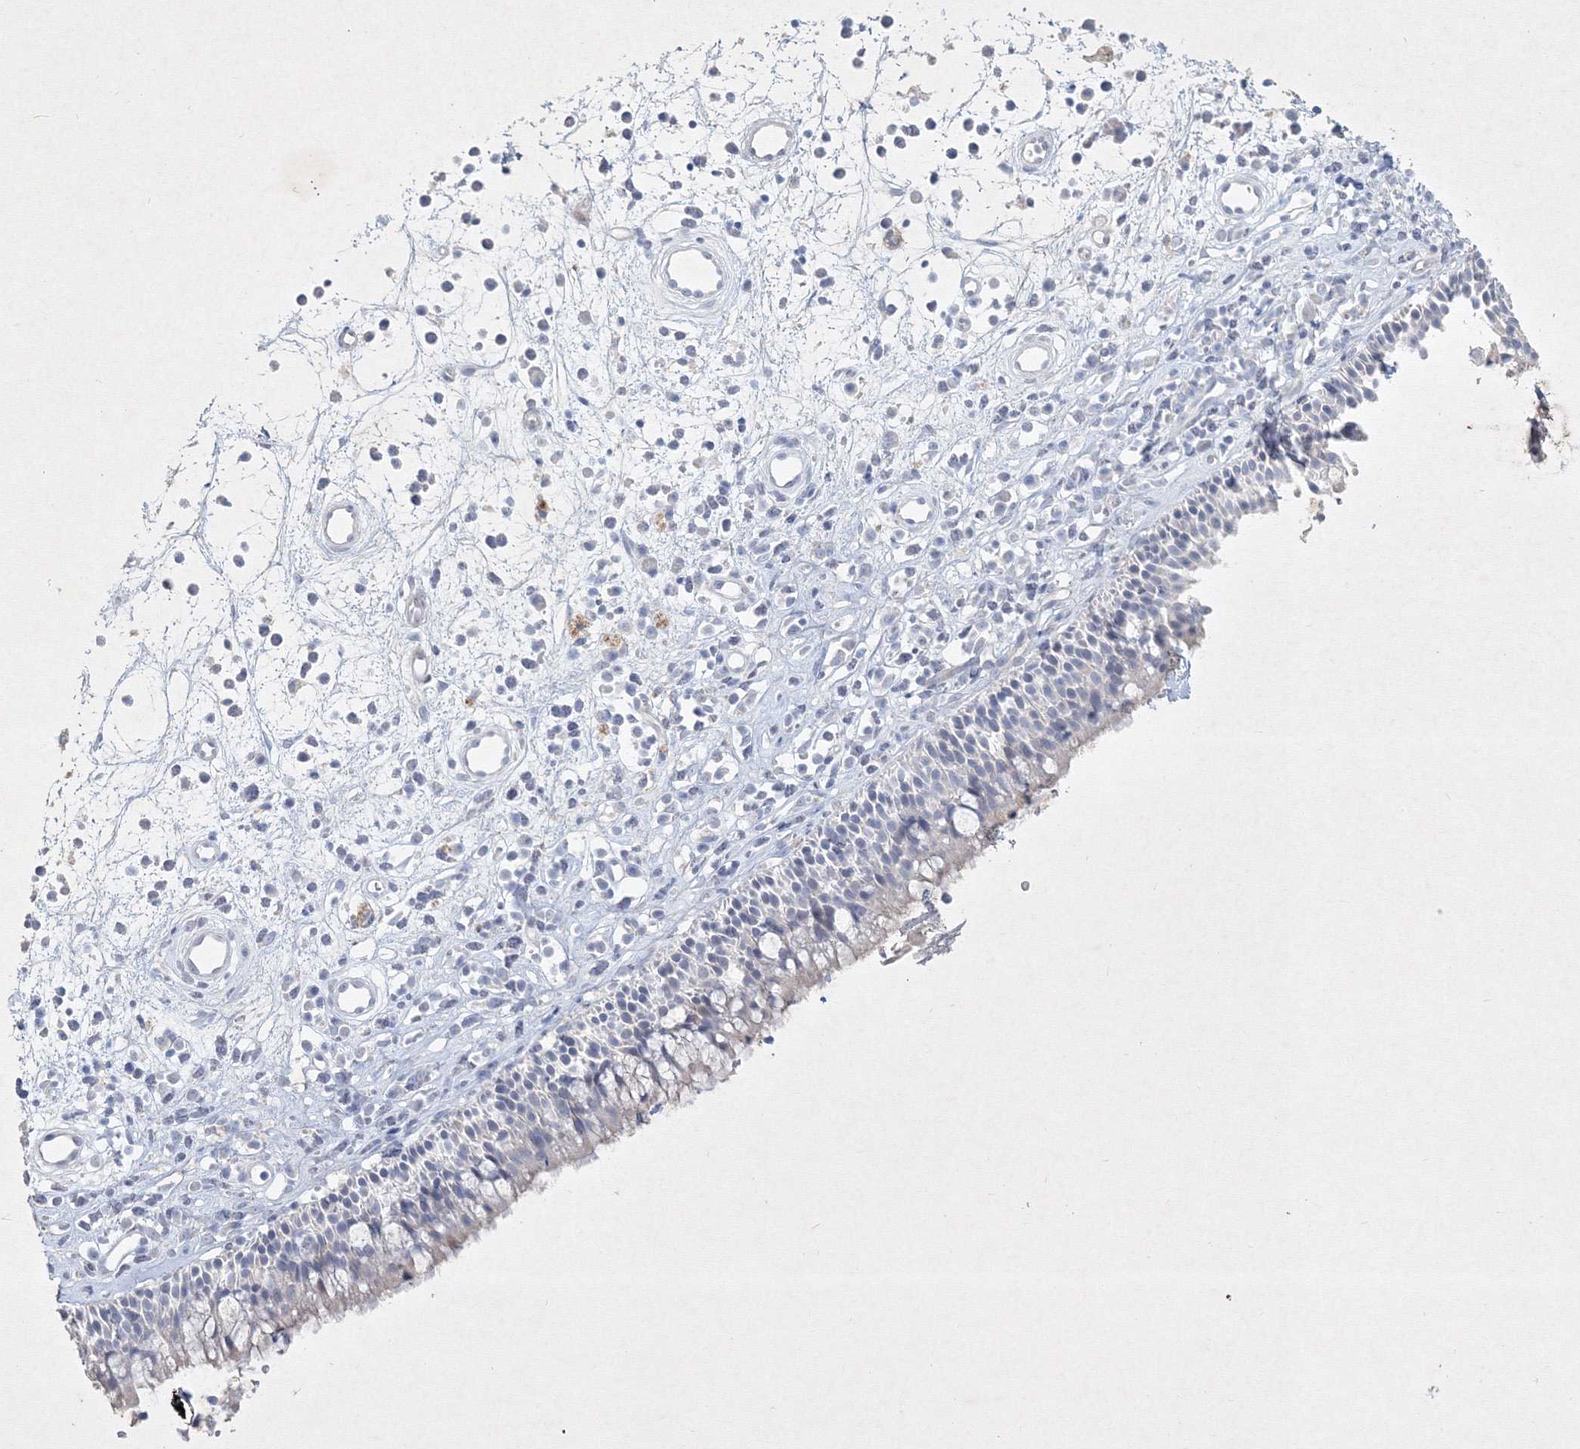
{"staining": {"intensity": "negative", "quantity": "none", "location": "none"}, "tissue": "nasopharynx", "cell_type": "Respiratory epithelial cells", "image_type": "normal", "snomed": [{"axis": "morphology", "description": "Normal tissue, NOS"}, {"axis": "morphology", "description": "Inflammation, NOS"}, {"axis": "morphology", "description": "Malignant melanoma, Metastatic site"}, {"axis": "topography", "description": "Nasopharynx"}], "caption": "The immunohistochemistry micrograph has no significant expression in respiratory epithelial cells of nasopharynx.", "gene": "CXXC4", "patient": {"sex": "male", "age": 70}}